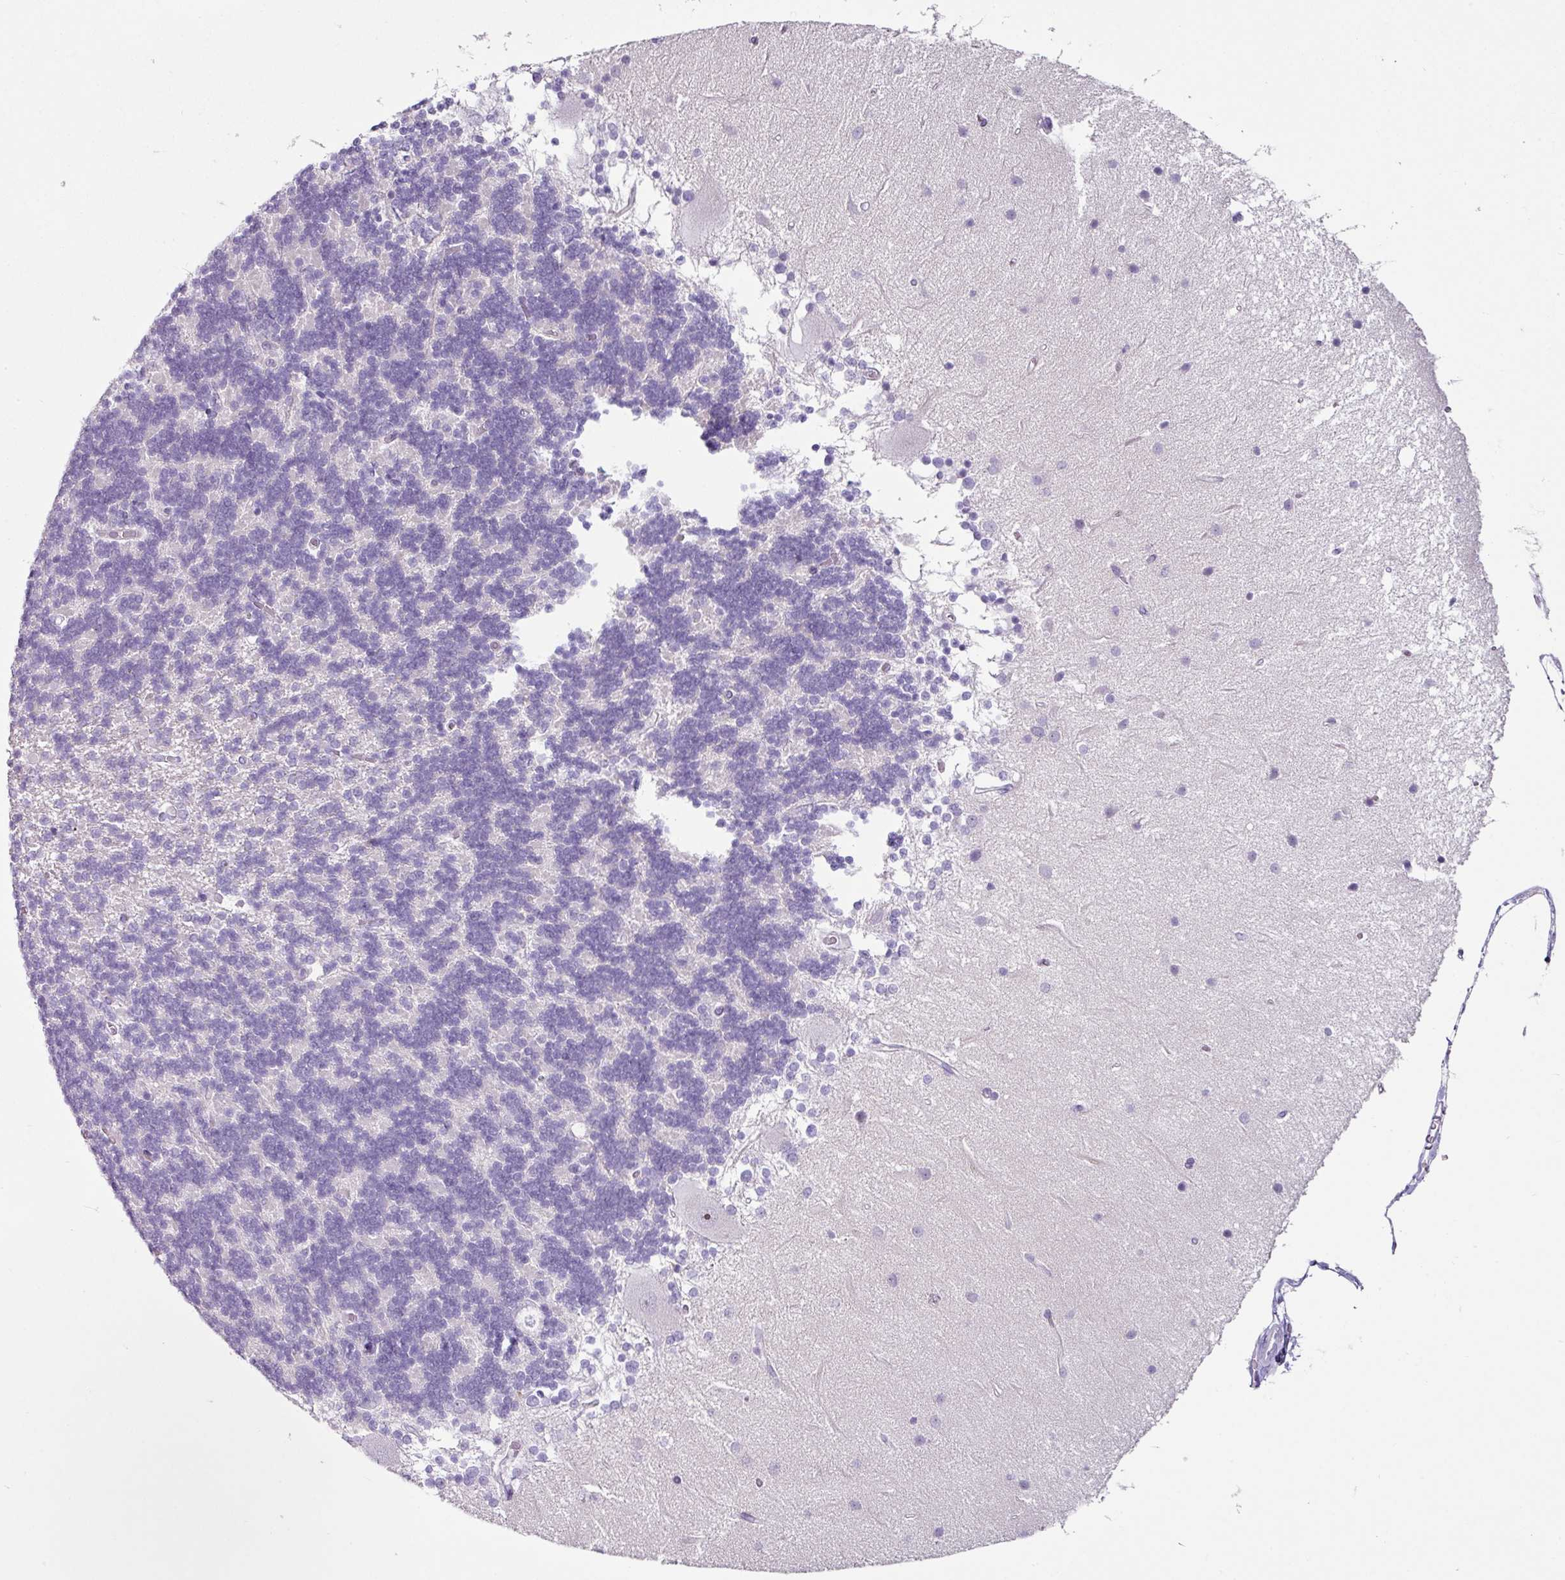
{"staining": {"intensity": "negative", "quantity": "none", "location": "none"}, "tissue": "cerebellum", "cell_type": "Cells in granular layer", "image_type": "normal", "snomed": [{"axis": "morphology", "description": "Normal tissue, NOS"}, {"axis": "topography", "description": "Cerebellum"}], "caption": "Immunohistochemistry micrograph of benign cerebellum: human cerebellum stained with DAB (3,3'-diaminobenzidine) reveals no significant protein positivity in cells in granular layer.", "gene": "TRA2A", "patient": {"sex": "female", "age": 54}}